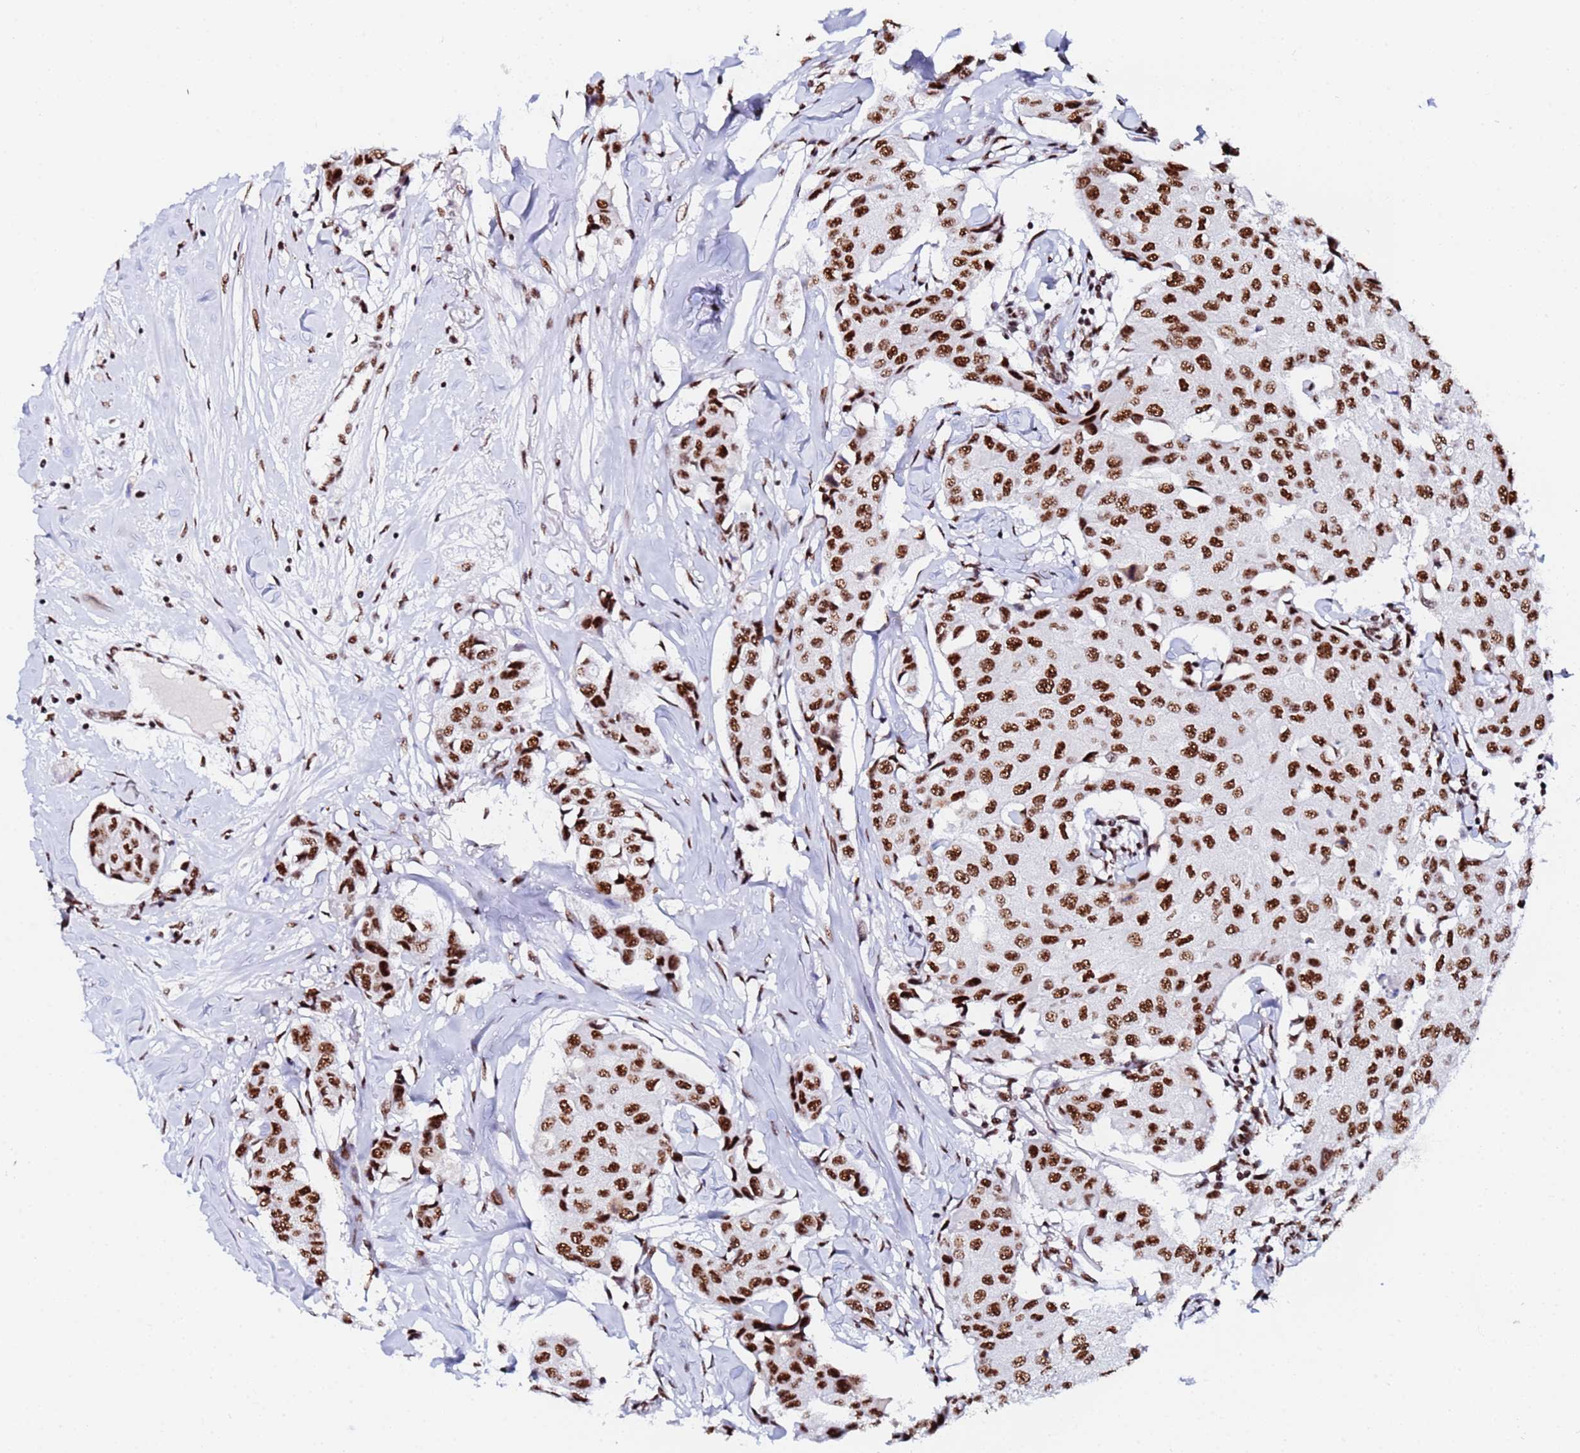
{"staining": {"intensity": "strong", "quantity": ">75%", "location": "nuclear"}, "tissue": "breast cancer", "cell_type": "Tumor cells", "image_type": "cancer", "snomed": [{"axis": "morphology", "description": "Duct carcinoma"}, {"axis": "topography", "description": "Breast"}], "caption": "Immunohistochemical staining of human breast infiltrating ductal carcinoma displays strong nuclear protein positivity in approximately >75% of tumor cells. (brown staining indicates protein expression, while blue staining denotes nuclei).", "gene": "SNRPA1", "patient": {"sex": "female", "age": 80}}